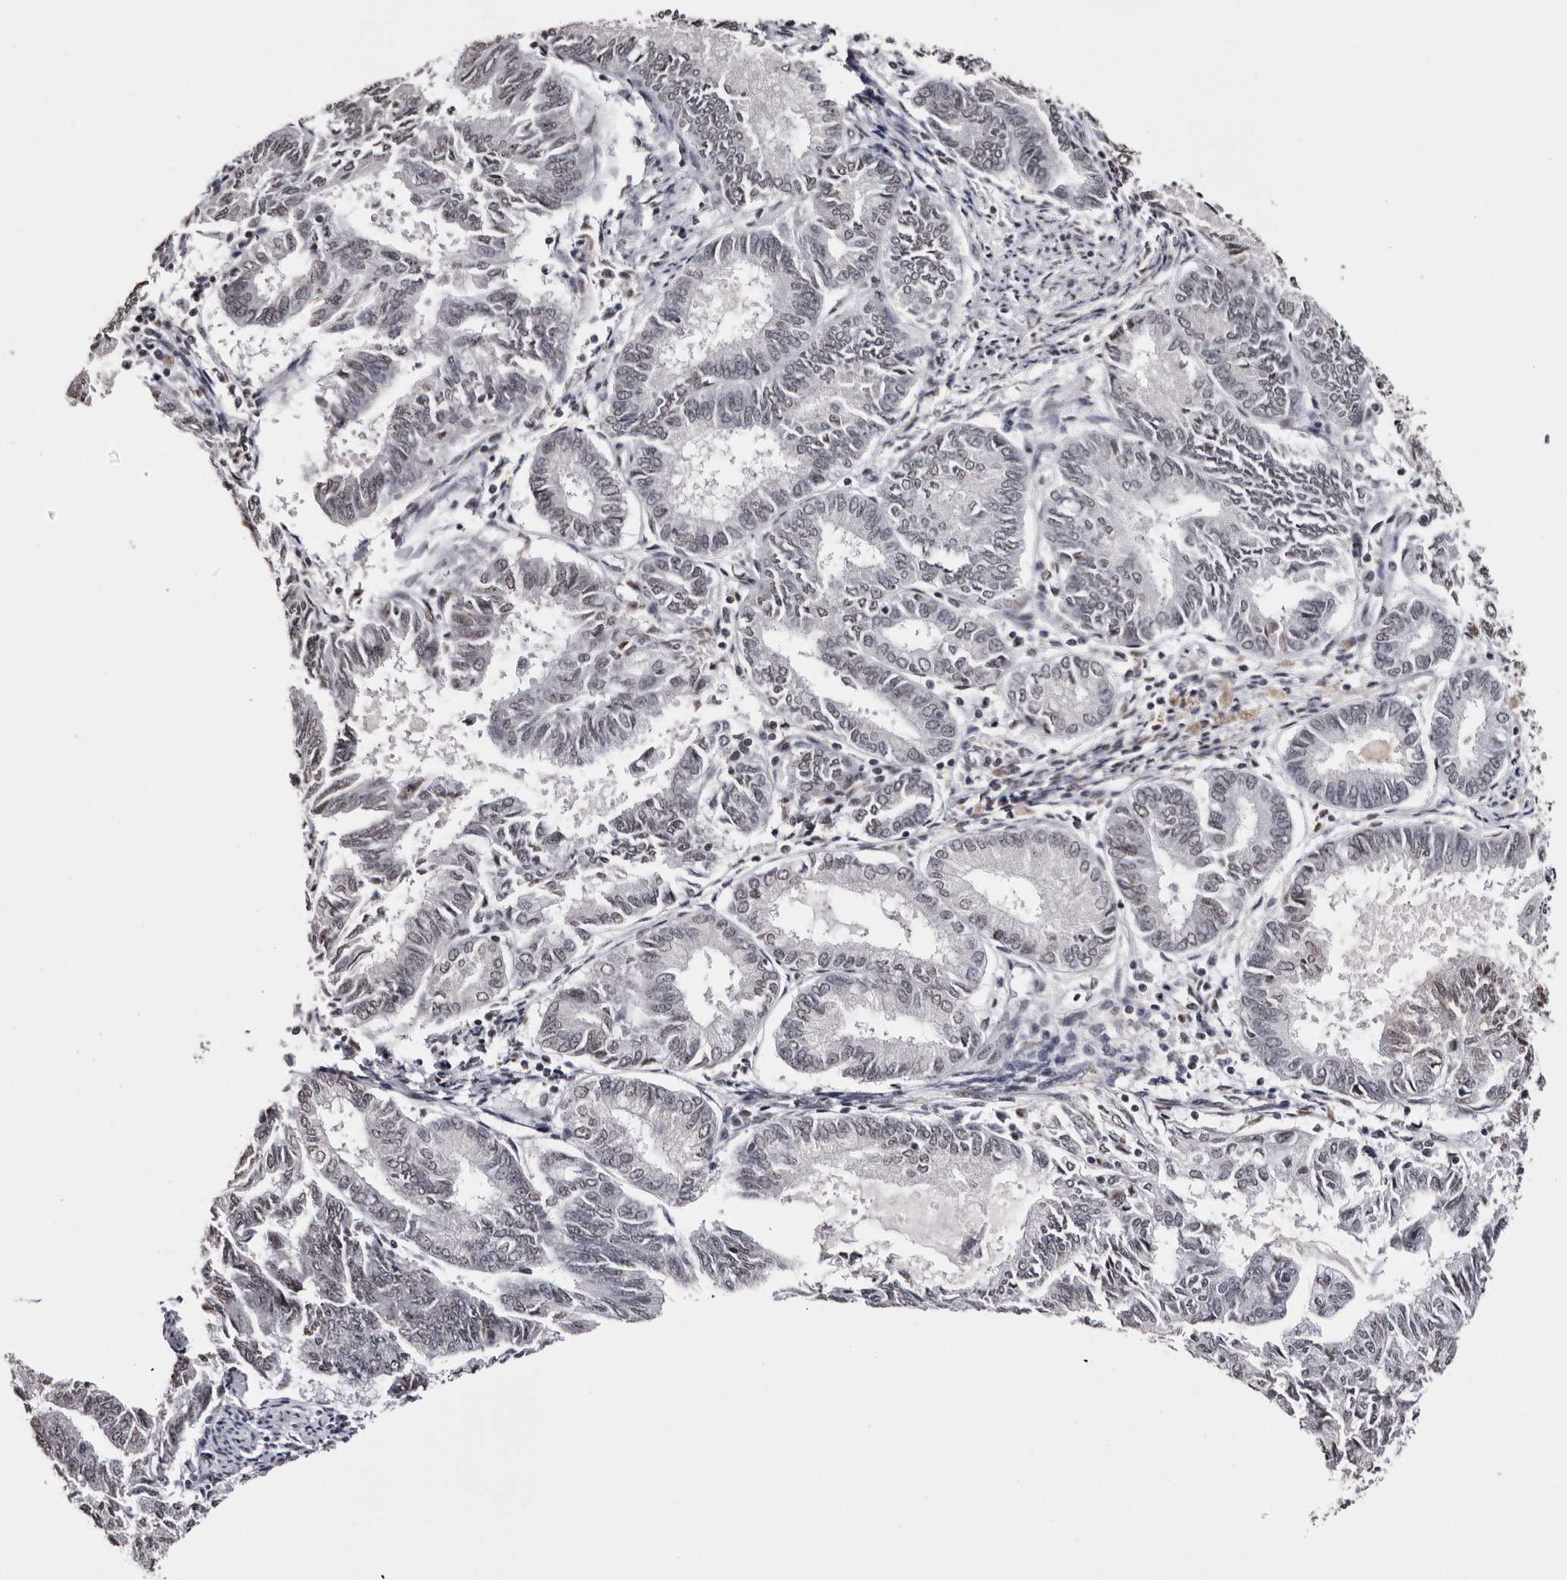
{"staining": {"intensity": "weak", "quantity": "<25%", "location": "nuclear"}, "tissue": "endometrial cancer", "cell_type": "Tumor cells", "image_type": "cancer", "snomed": [{"axis": "morphology", "description": "Adenocarcinoma, NOS"}, {"axis": "topography", "description": "Endometrium"}], "caption": "Tumor cells show no significant protein positivity in adenocarcinoma (endometrial).", "gene": "SMC1A", "patient": {"sex": "female", "age": 86}}